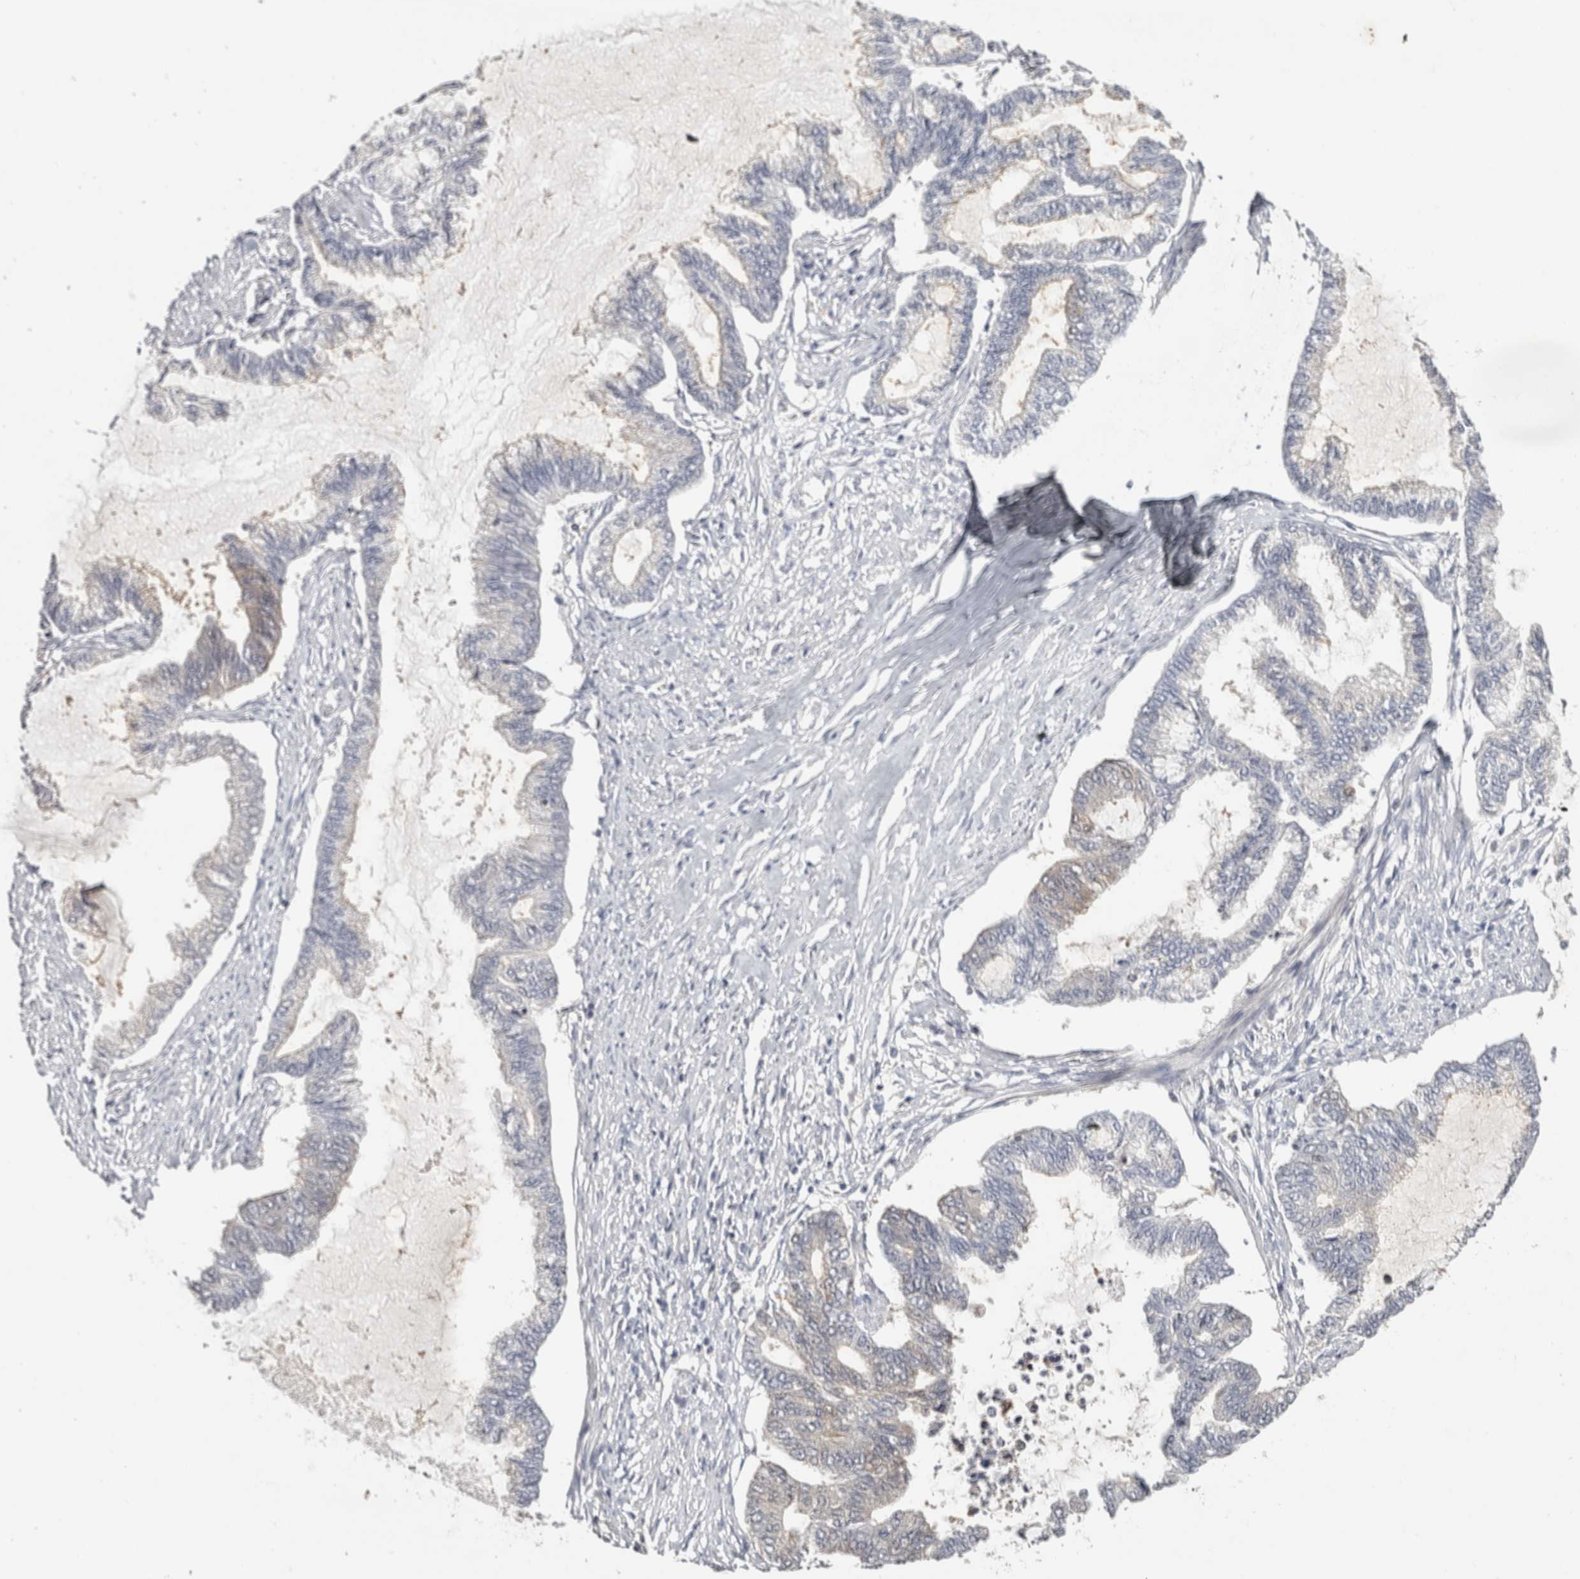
{"staining": {"intensity": "negative", "quantity": "none", "location": "none"}, "tissue": "endometrial cancer", "cell_type": "Tumor cells", "image_type": "cancer", "snomed": [{"axis": "morphology", "description": "Adenocarcinoma, NOS"}, {"axis": "topography", "description": "Endometrium"}], "caption": "The photomicrograph demonstrates no significant staining in tumor cells of endometrial cancer (adenocarcinoma).", "gene": "ACAT2", "patient": {"sex": "female", "age": 86}}